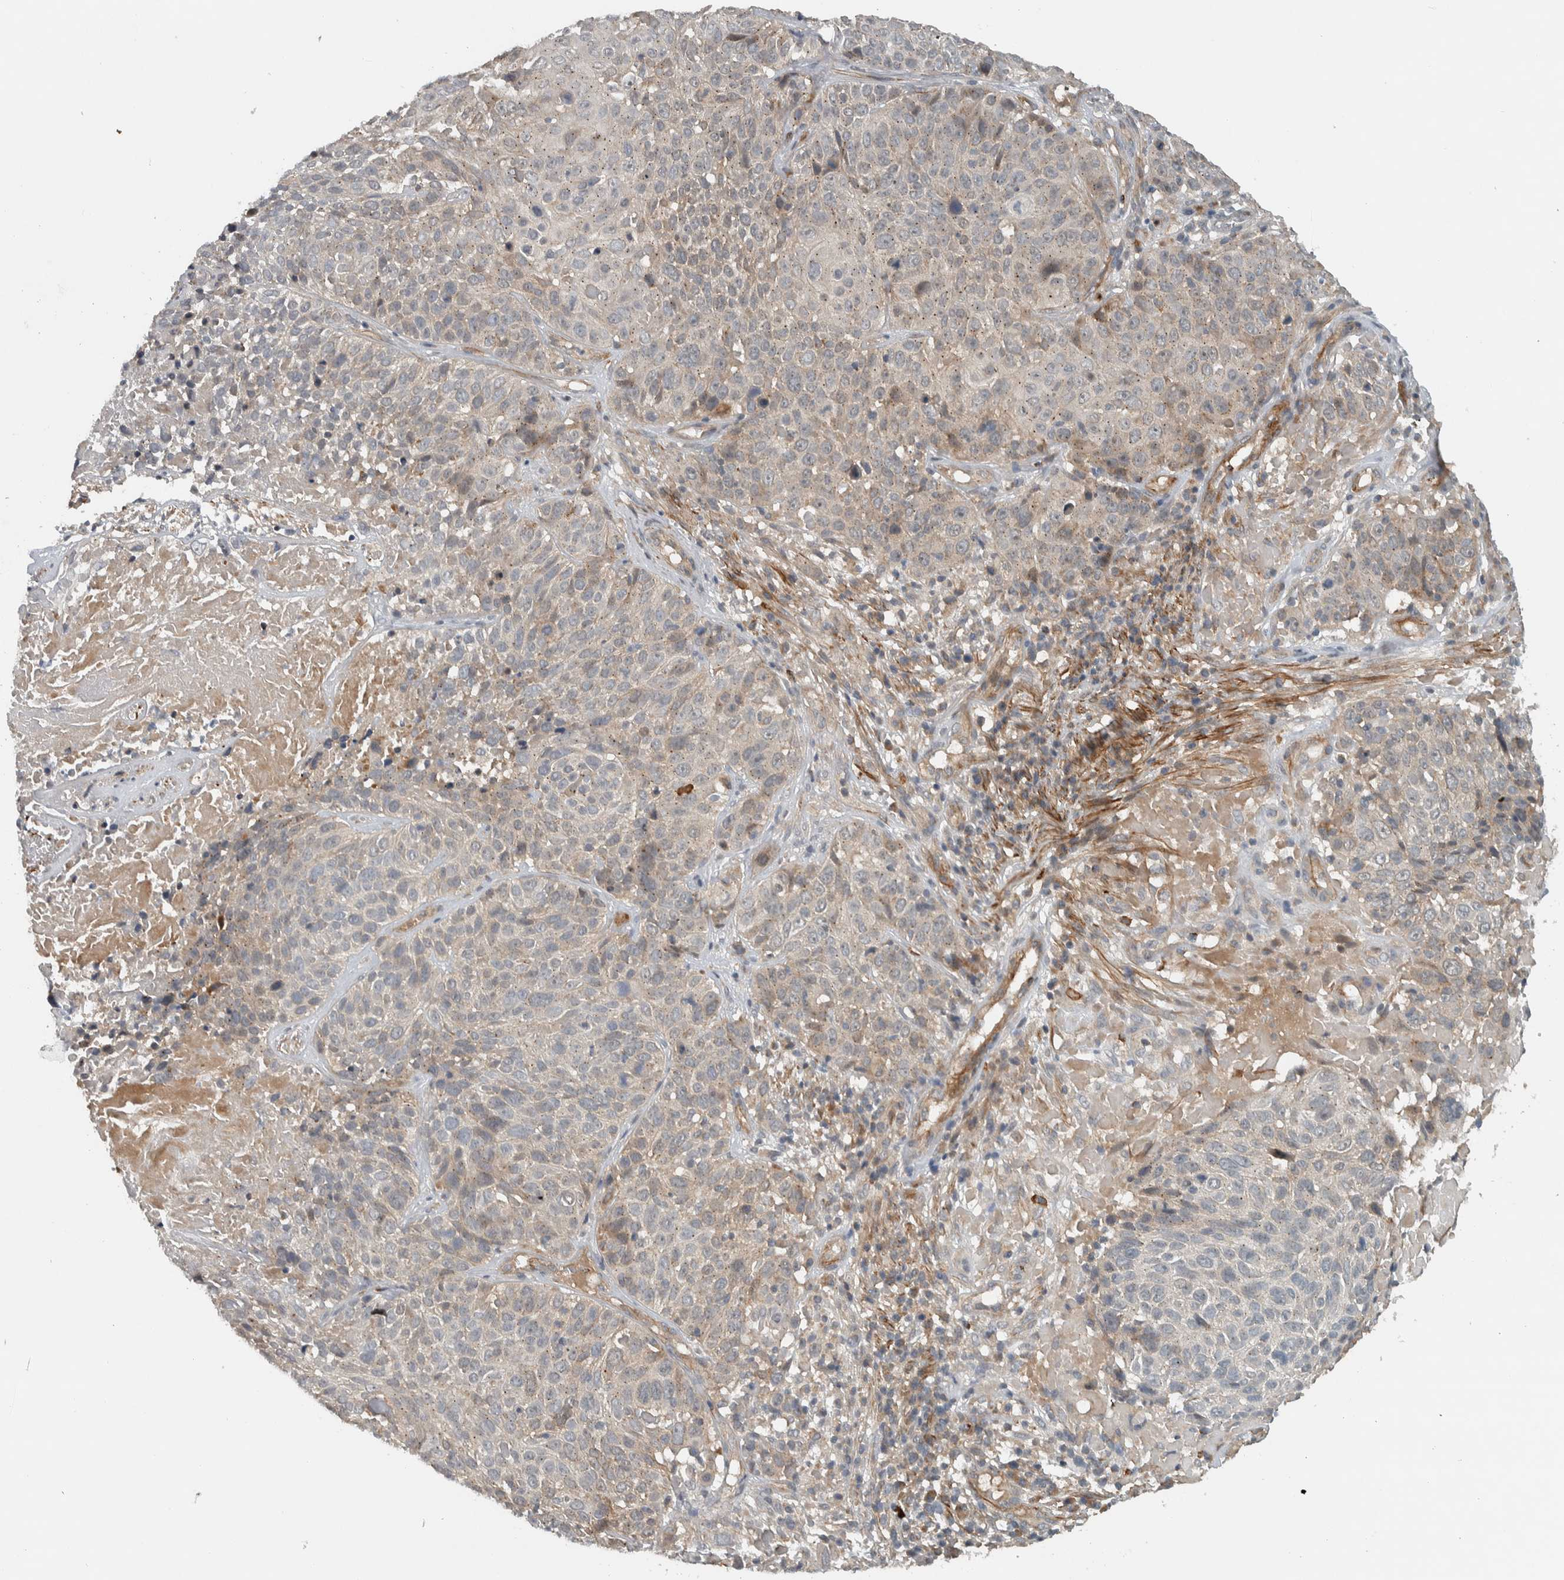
{"staining": {"intensity": "weak", "quantity": "<25%", "location": "cytoplasmic/membranous"}, "tissue": "cervical cancer", "cell_type": "Tumor cells", "image_type": "cancer", "snomed": [{"axis": "morphology", "description": "Squamous cell carcinoma, NOS"}, {"axis": "topography", "description": "Cervix"}], "caption": "This is an immunohistochemistry histopathology image of cervical squamous cell carcinoma. There is no staining in tumor cells.", "gene": "LBHD1", "patient": {"sex": "female", "age": 74}}